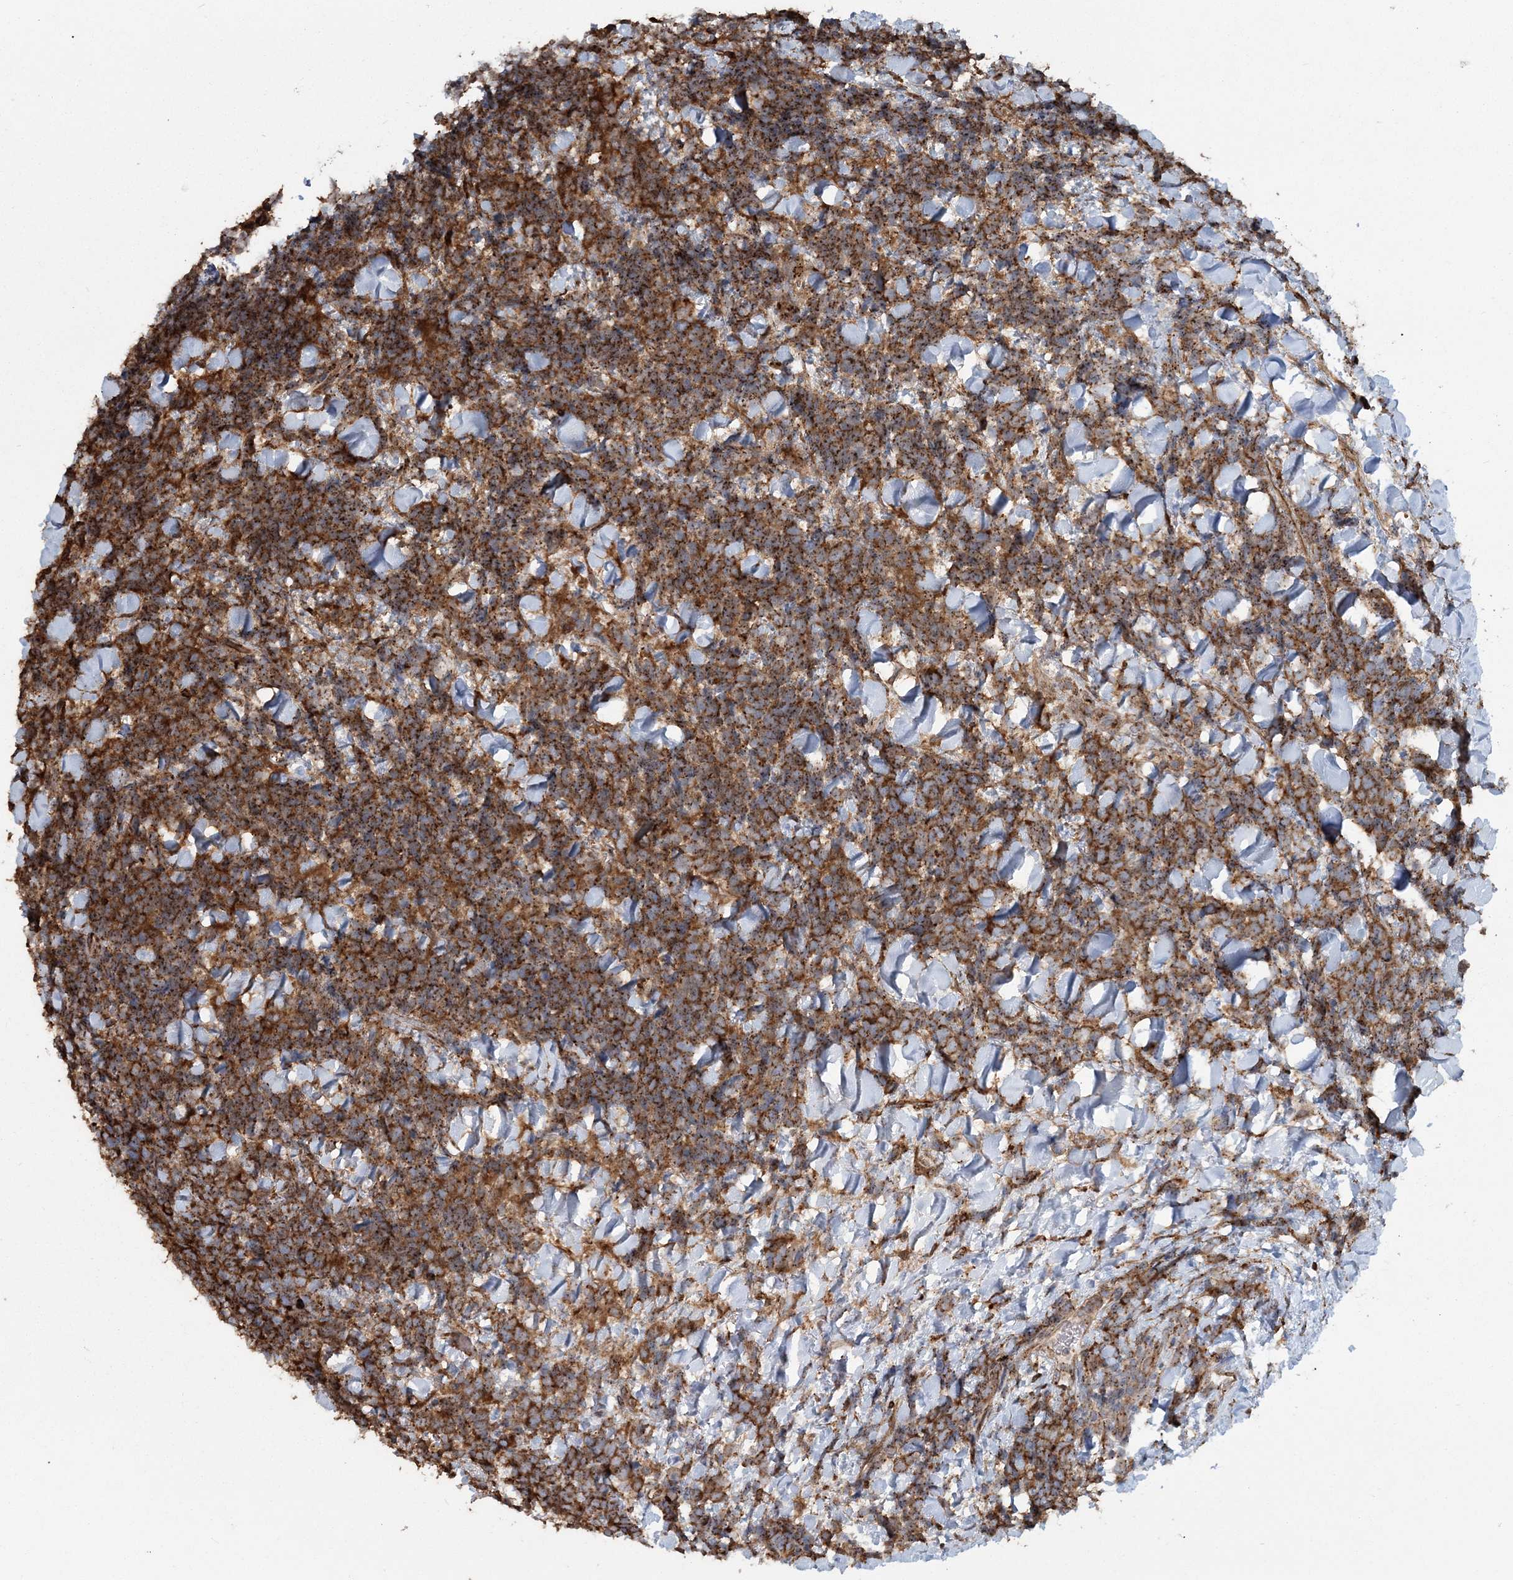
{"staining": {"intensity": "strong", "quantity": ">75%", "location": "cytoplasmic/membranous"}, "tissue": "urothelial cancer", "cell_type": "Tumor cells", "image_type": "cancer", "snomed": [{"axis": "morphology", "description": "Urothelial carcinoma, High grade"}, {"axis": "topography", "description": "Urinary bladder"}], "caption": "Immunohistochemistry (DAB) staining of human urothelial cancer reveals strong cytoplasmic/membranous protein staining in about >75% of tumor cells.", "gene": "TRAF3IP2", "patient": {"sex": "female", "age": 82}}